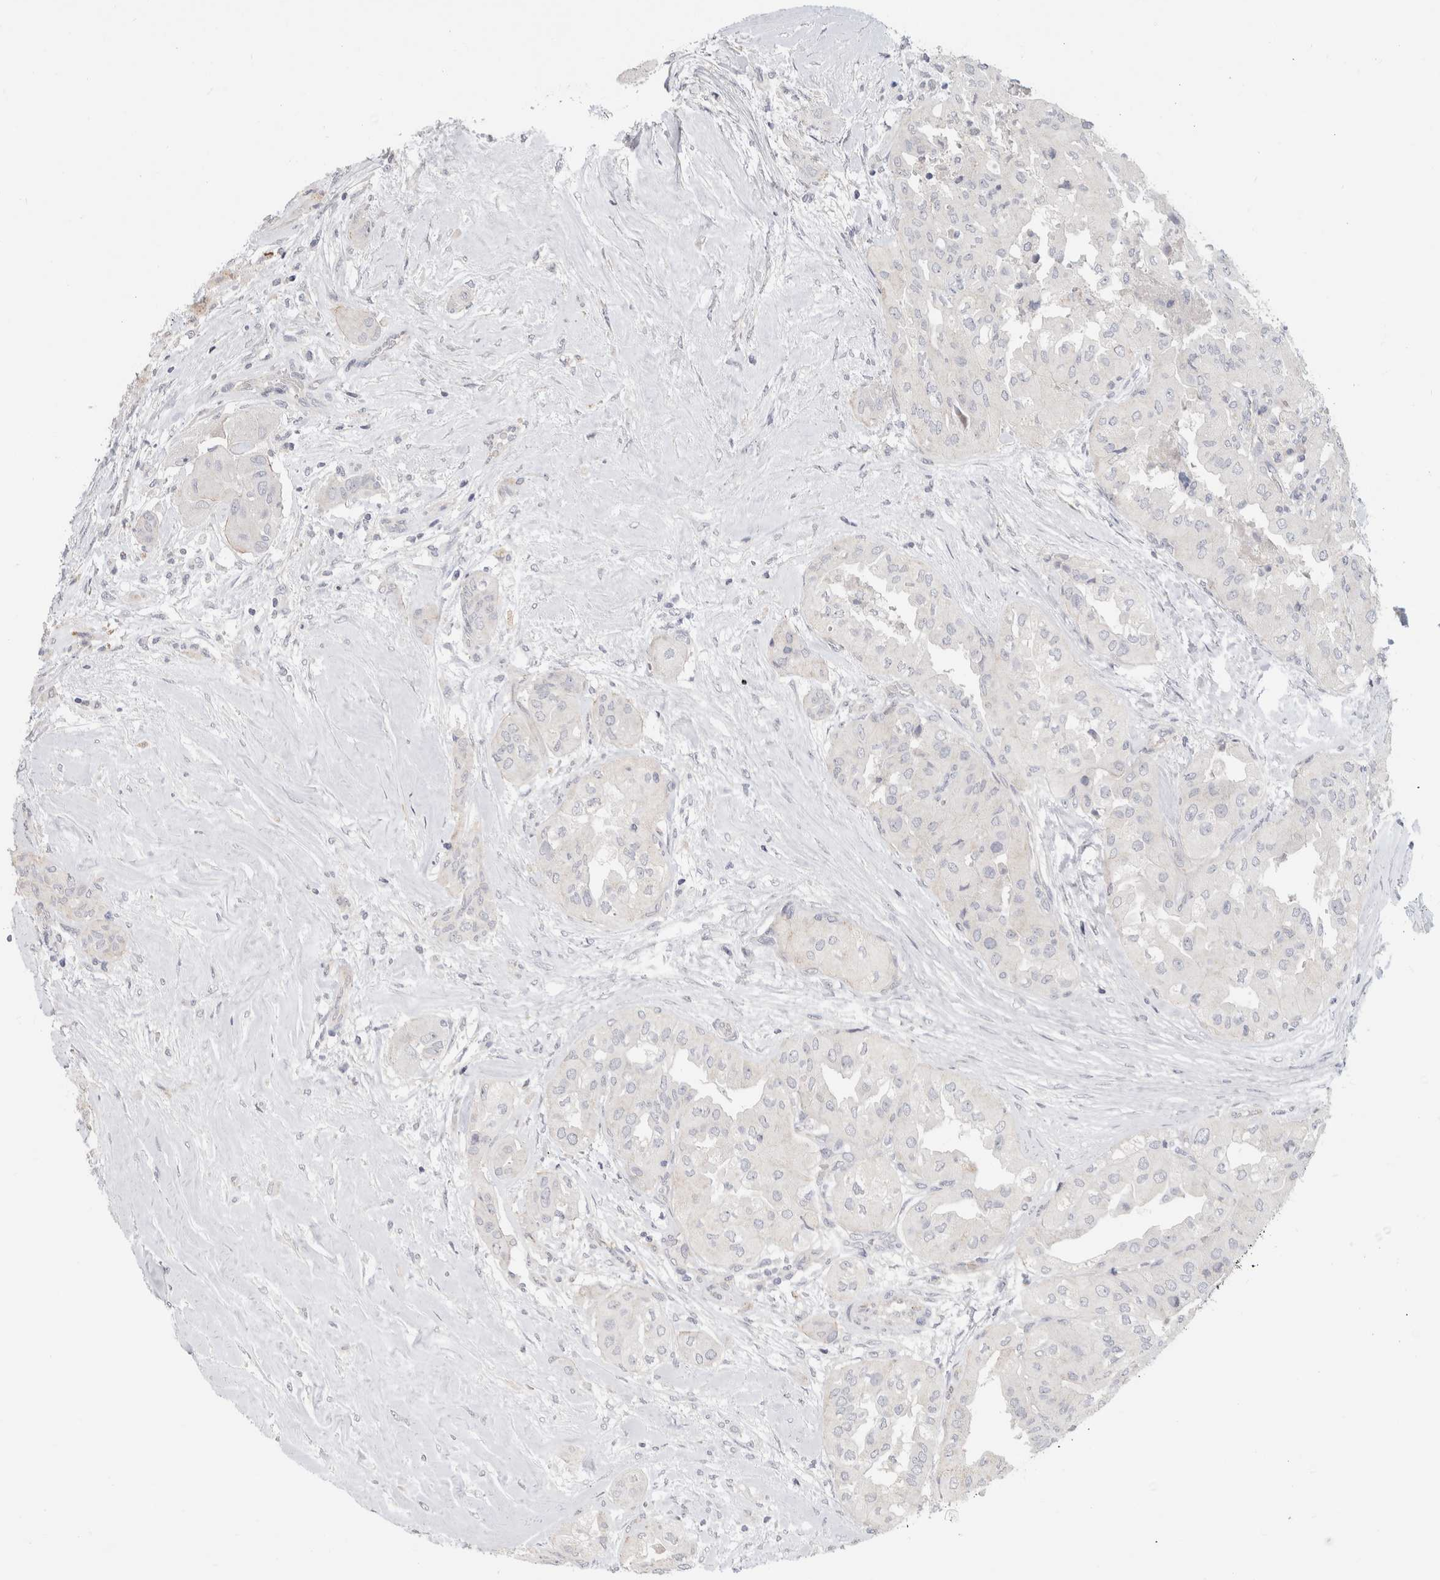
{"staining": {"intensity": "negative", "quantity": "none", "location": "none"}, "tissue": "thyroid cancer", "cell_type": "Tumor cells", "image_type": "cancer", "snomed": [{"axis": "morphology", "description": "Papillary adenocarcinoma, NOS"}, {"axis": "topography", "description": "Thyroid gland"}], "caption": "IHC image of papillary adenocarcinoma (thyroid) stained for a protein (brown), which shows no staining in tumor cells.", "gene": "AFP", "patient": {"sex": "female", "age": 59}}